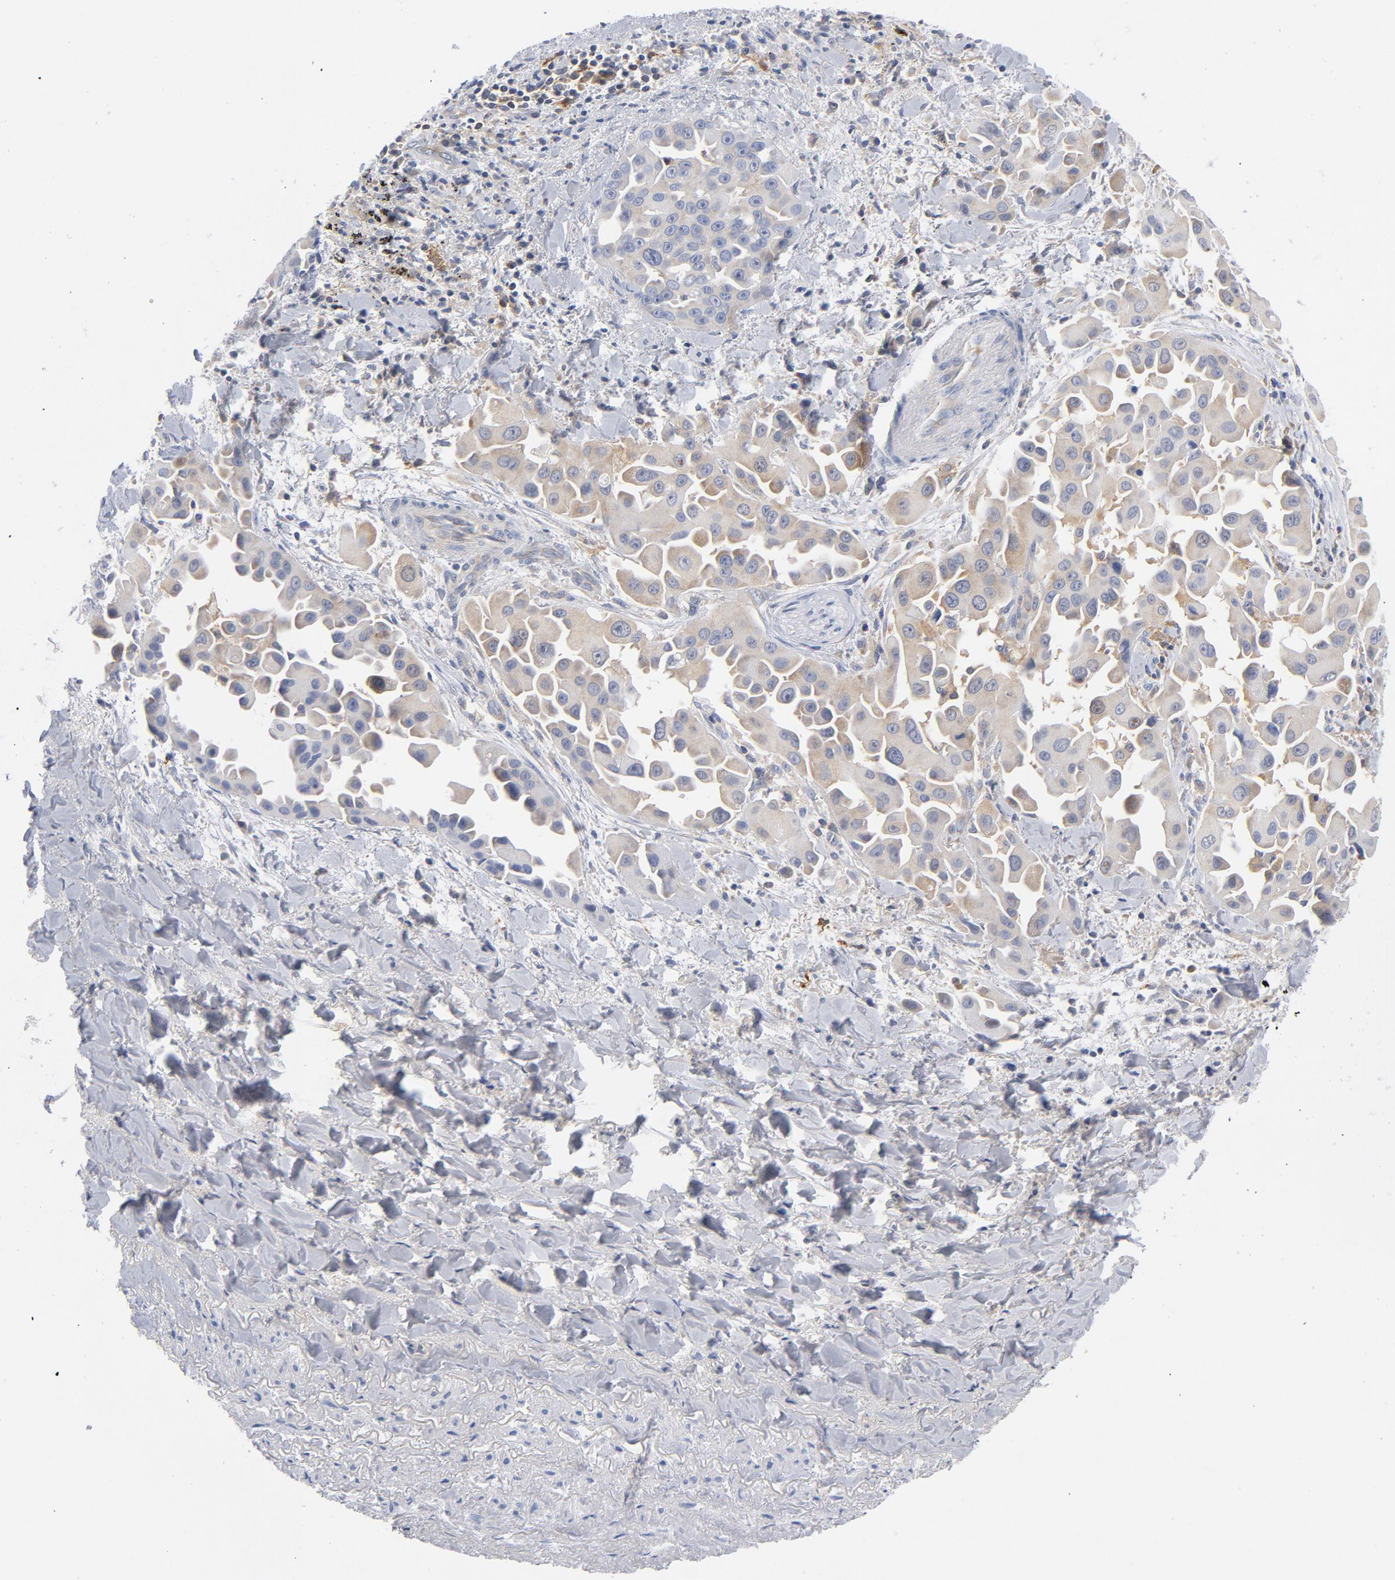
{"staining": {"intensity": "weak", "quantity": "25%-75%", "location": "cytoplasmic/membranous"}, "tissue": "lung cancer", "cell_type": "Tumor cells", "image_type": "cancer", "snomed": [{"axis": "morphology", "description": "Normal tissue, NOS"}, {"axis": "morphology", "description": "Adenocarcinoma, NOS"}, {"axis": "topography", "description": "Bronchus"}], "caption": "Lung adenocarcinoma was stained to show a protein in brown. There is low levels of weak cytoplasmic/membranous staining in approximately 25%-75% of tumor cells.", "gene": "CD86", "patient": {"sex": "male", "age": 68}}